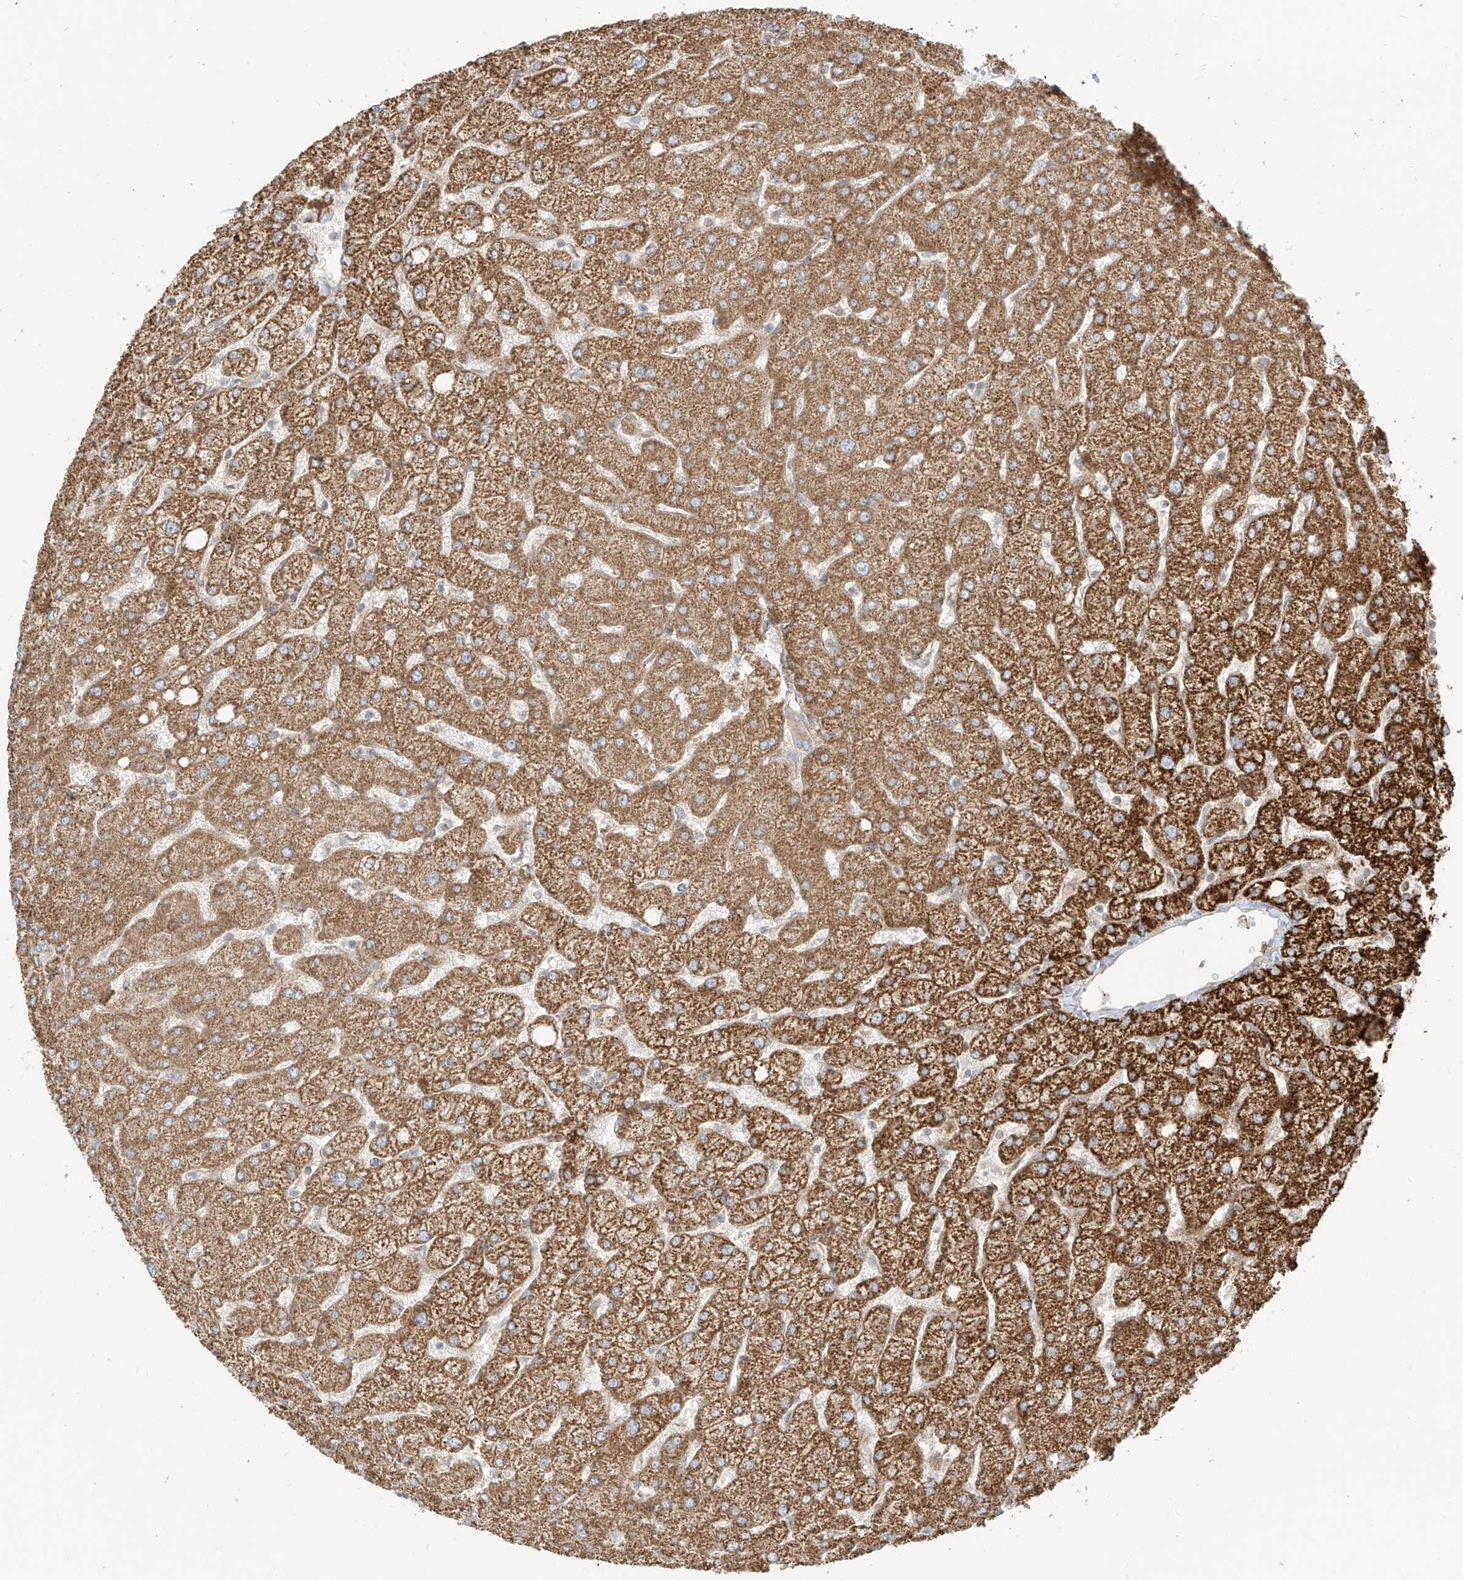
{"staining": {"intensity": "weak", "quantity": "25%-75%", "location": "cytoplasmic/membranous"}, "tissue": "liver", "cell_type": "Cholangiocytes", "image_type": "normal", "snomed": [{"axis": "morphology", "description": "Normal tissue, NOS"}, {"axis": "topography", "description": "Liver"}], "caption": "Brown immunohistochemical staining in normal liver shows weak cytoplasmic/membranous staining in about 25%-75% of cholangiocytes.", "gene": "PLCL1", "patient": {"sex": "female", "age": 54}}